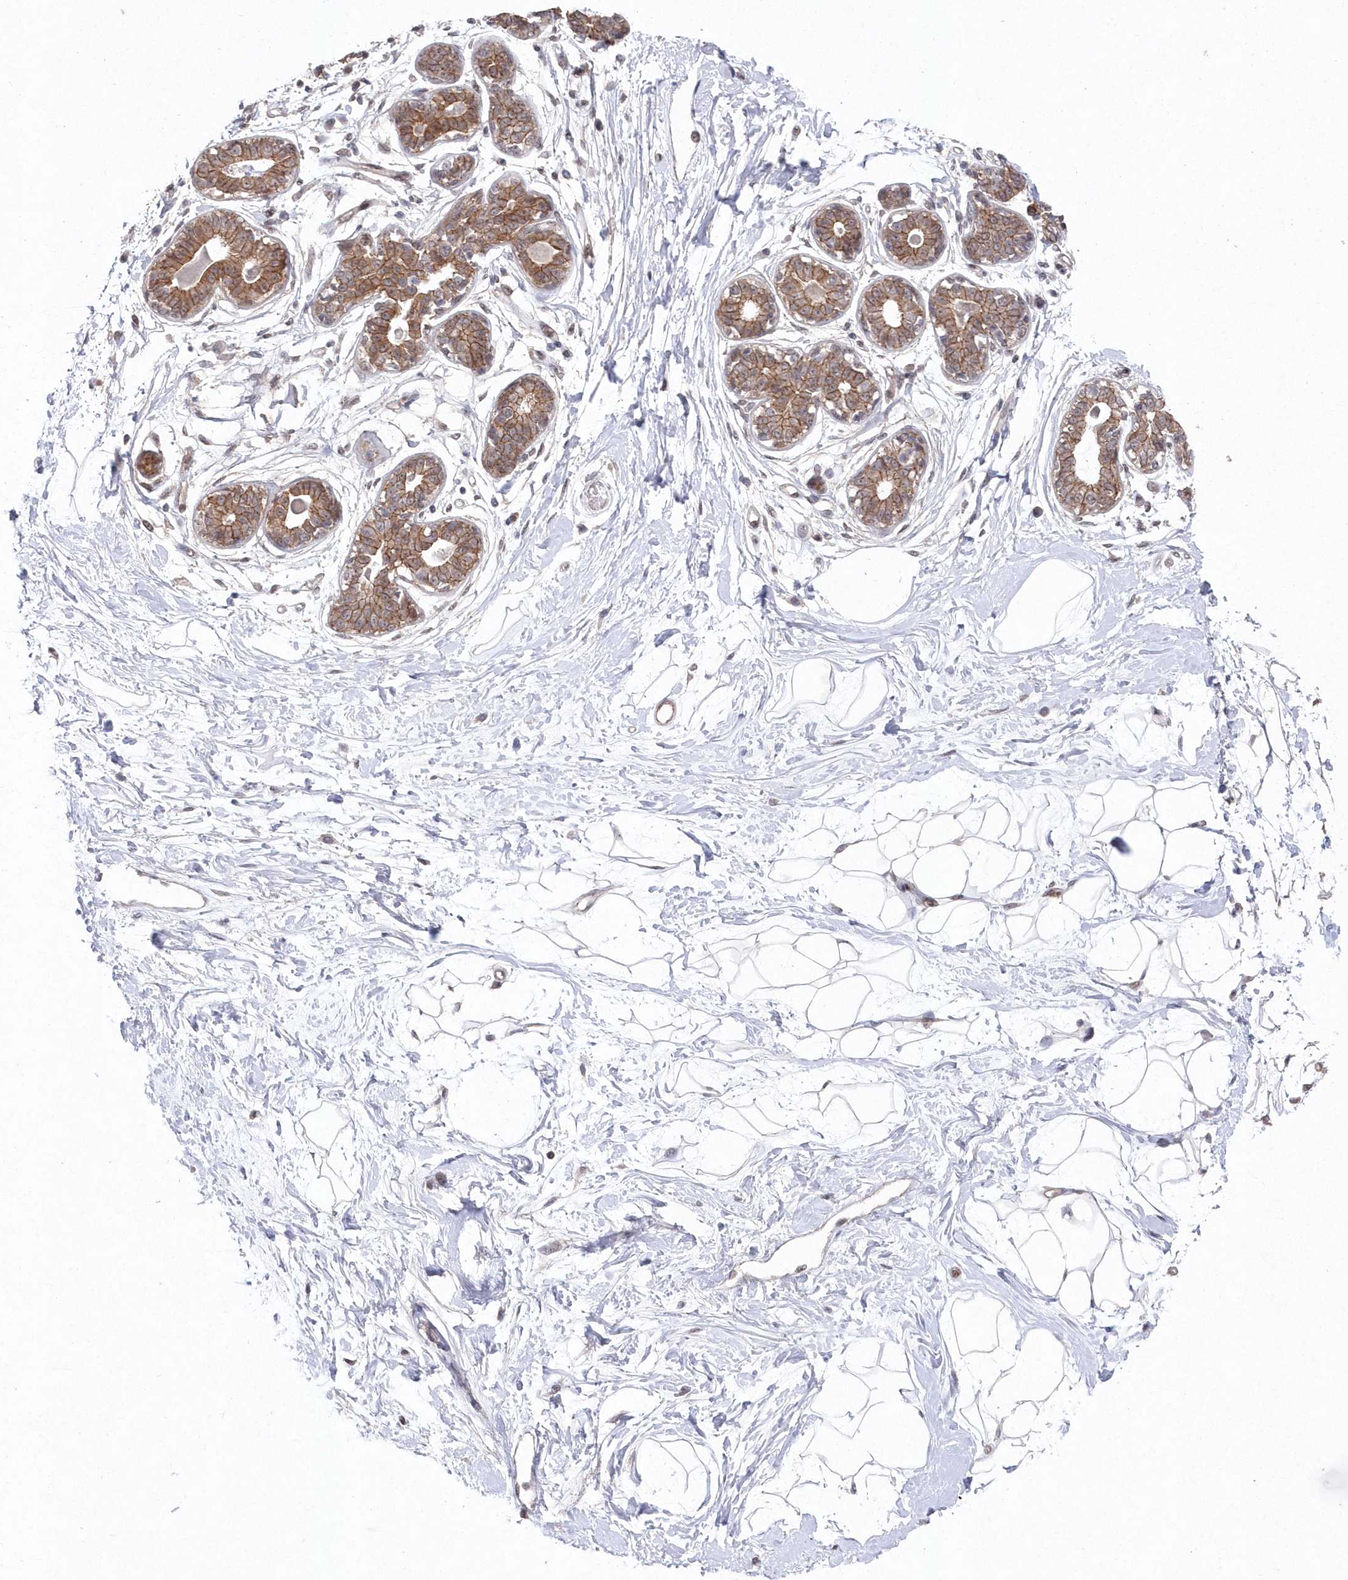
{"staining": {"intensity": "negative", "quantity": "none", "location": "none"}, "tissue": "breast", "cell_type": "Adipocytes", "image_type": "normal", "snomed": [{"axis": "morphology", "description": "Normal tissue, NOS"}, {"axis": "topography", "description": "Breast"}], "caption": "A histopathology image of human breast is negative for staining in adipocytes. The staining was performed using DAB (3,3'-diaminobenzidine) to visualize the protein expression in brown, while the nuclei were stained in blue with hematoxylin (Magnification: 20x).", "gene": "VSIG2", "patient": {"sex": "female", "age": 45}}